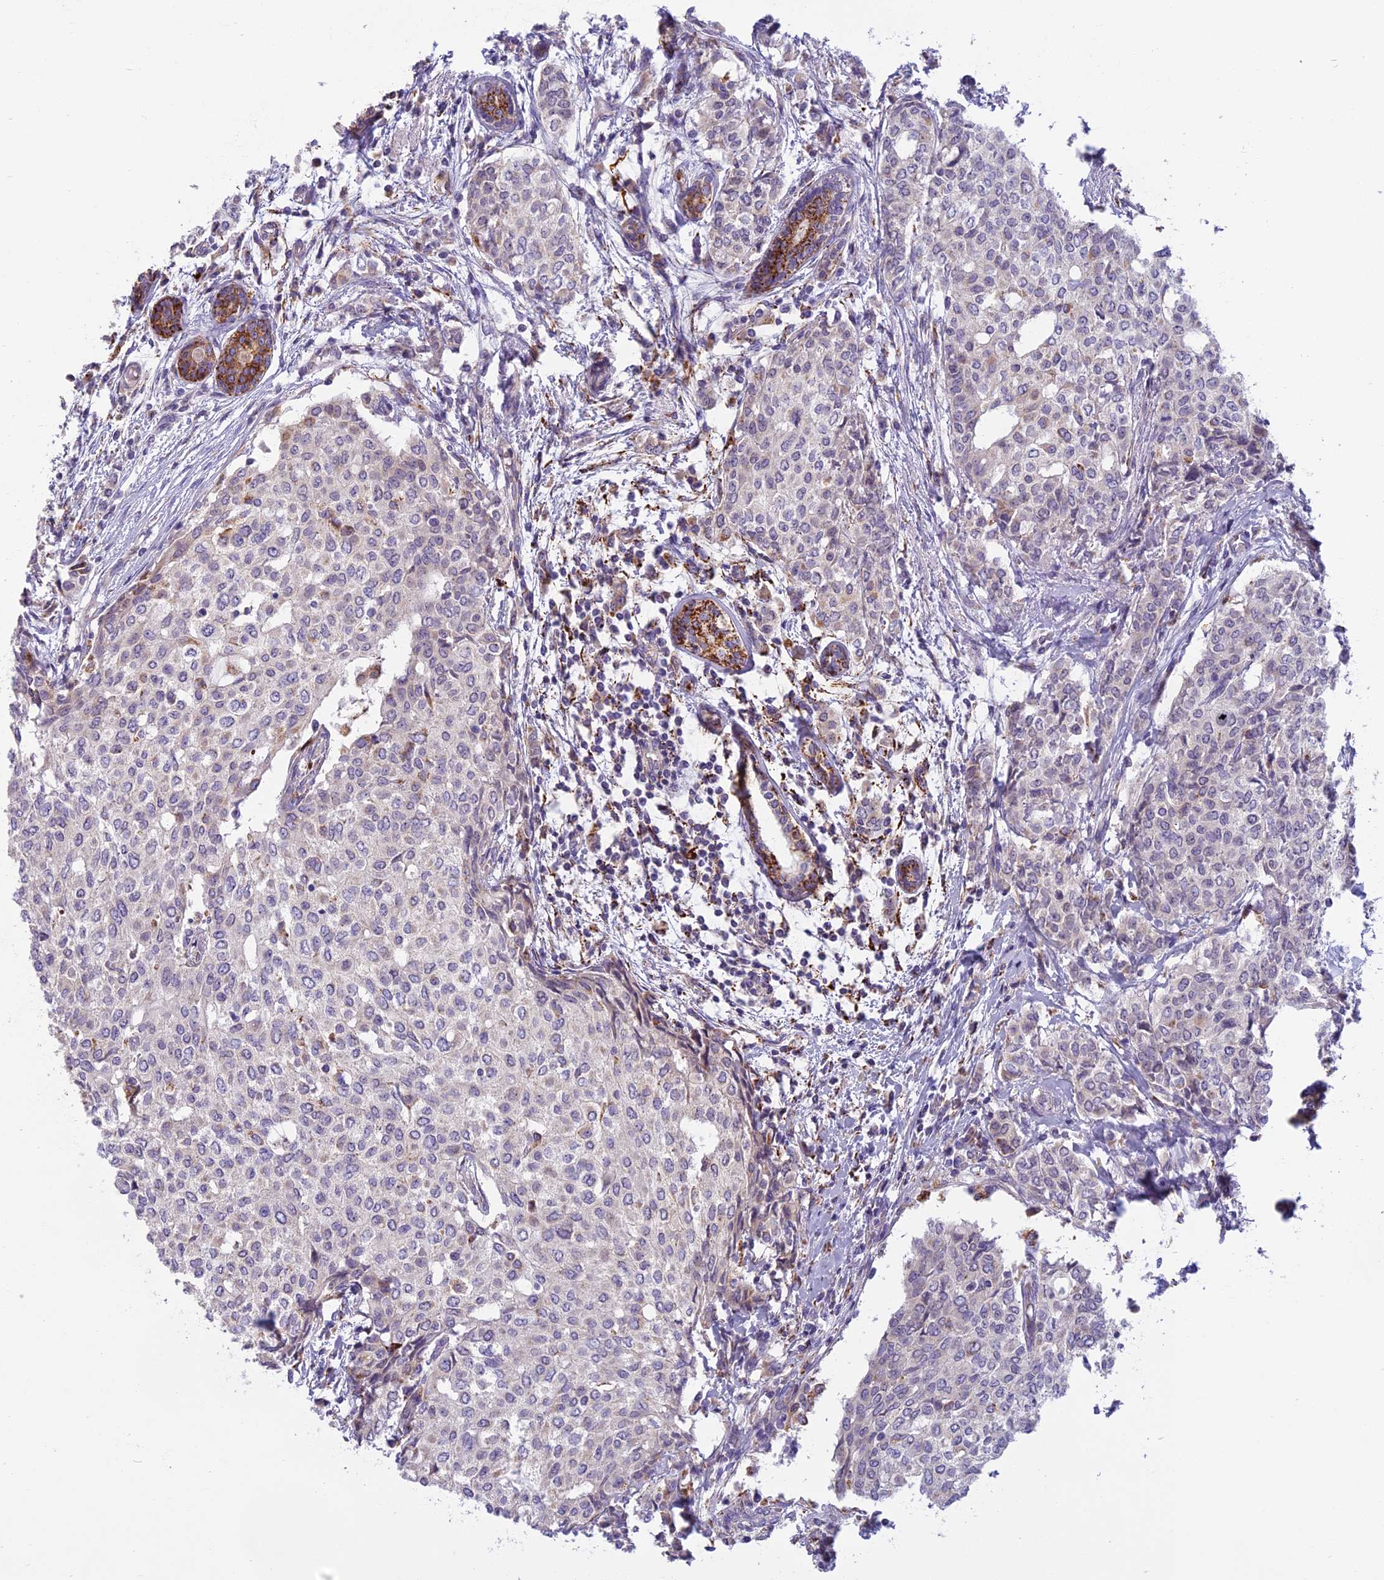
{"staining": {"intensity": "weak", "quantity": "<25%", "location": "cytoplasmic/membranous"}, "tissue": "breast cancer", "cell_type": "Tumor cells", "image_type": "cancer", "snomed": [{"axis": "morphology", "description": "Lobular carcinoma"}, {"axis": "topography", "description": "Breast"}], "caption": "This is a image of IHC staining of lobular carcinoma (breast), which shows no staining in tumor cells. (Stains: DAB (3,3'-diaminobenzidine) immunohistochemistry (IHC) with hematoxylin counter stain, Microscopy: brightfield microscopy at high magnification).", "gene": "SEMA7A", "patient": {"sex": "female", "age": 51}}